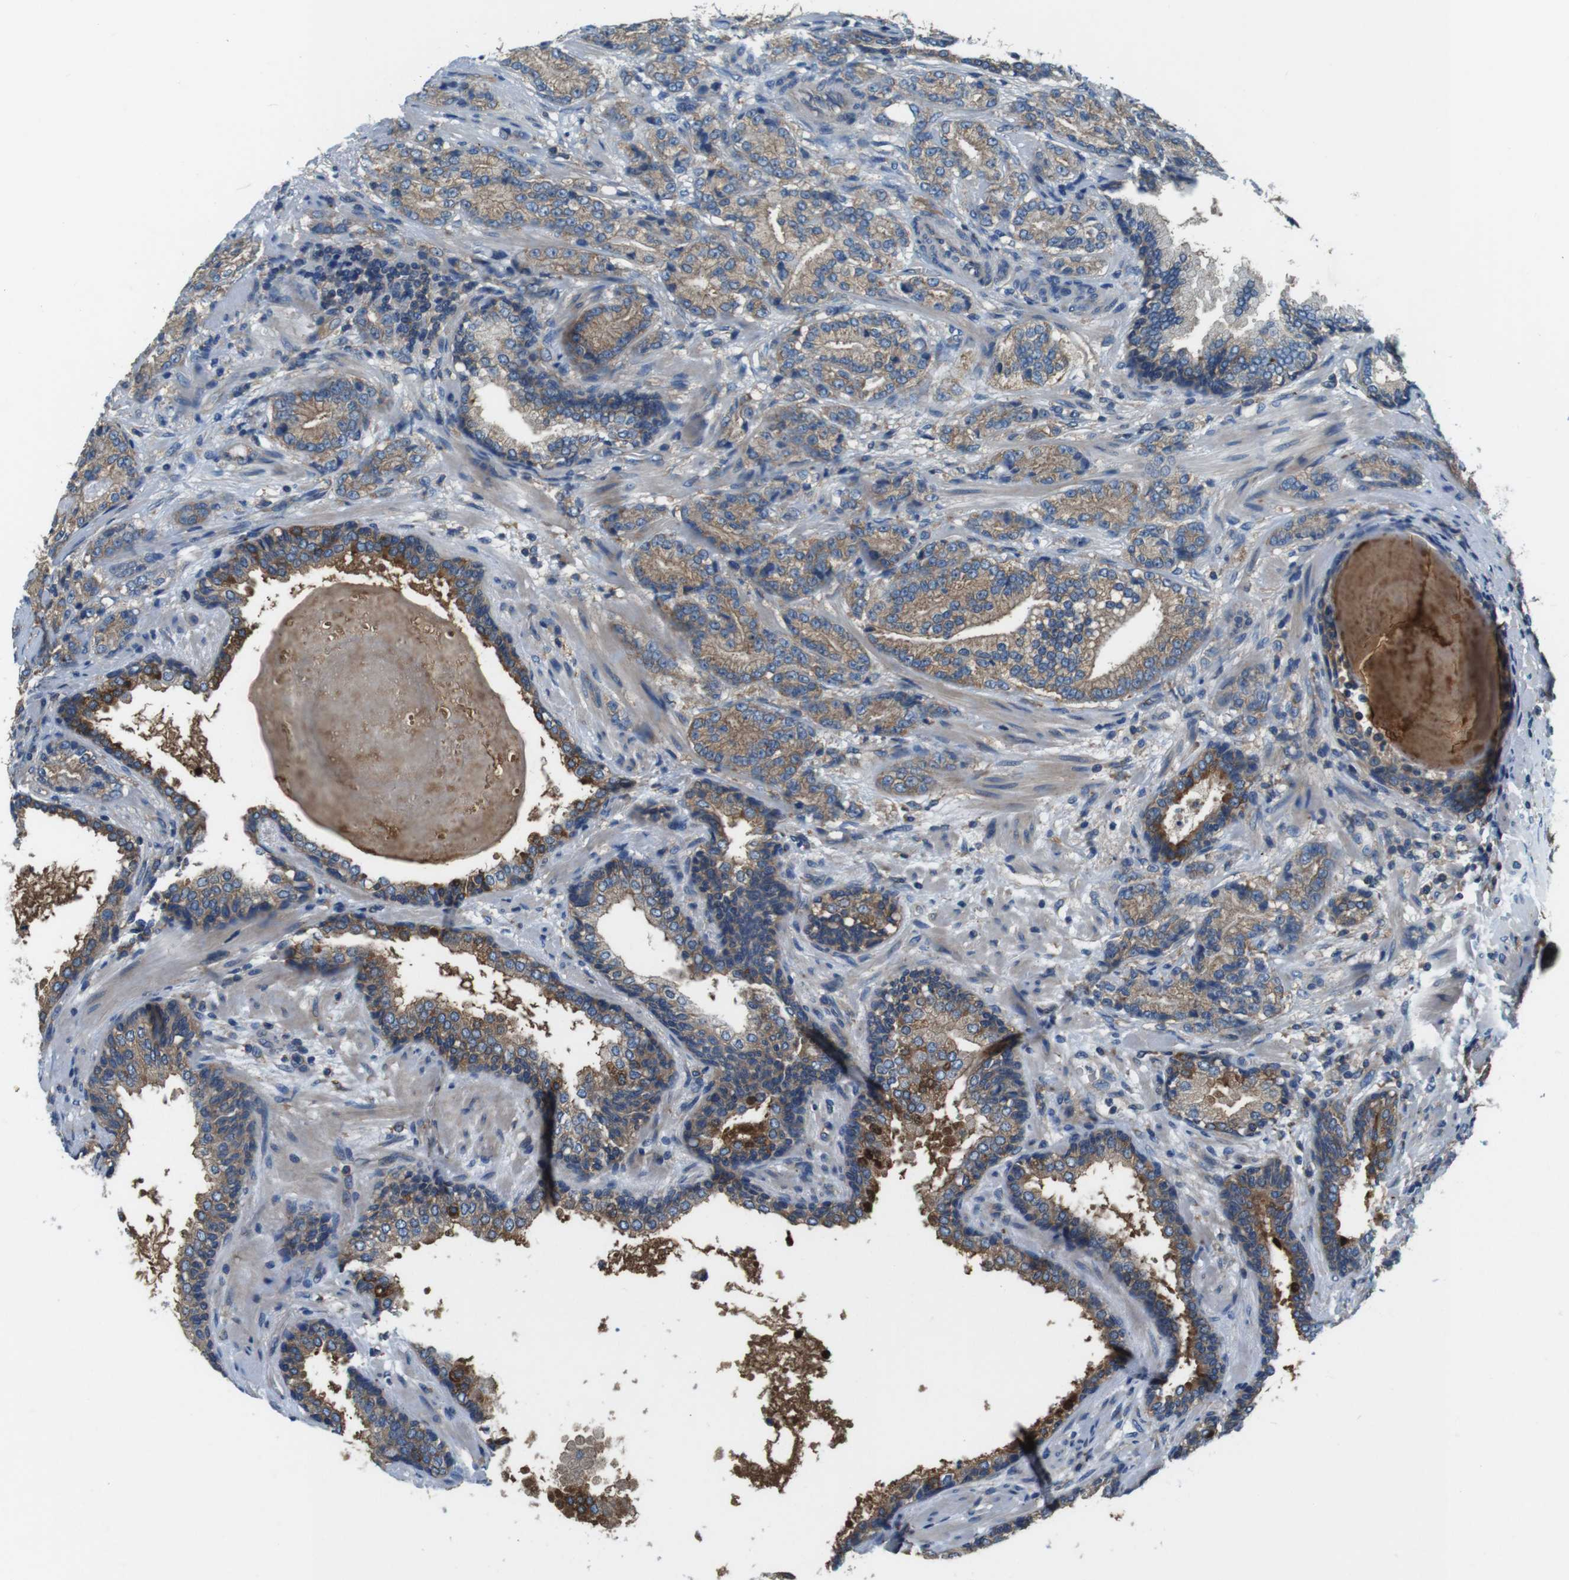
{"staining": {"intensity": "moderate", "quantity": ">75%", "location": "cytoplasmic/membranous"}, "tissue": "prostate cancer", "cell_type": "Tumor cells", "image_type": "cancer", "snomed": [{"axis": "morphology", "description": "Adenocarcinoma, High grade"}, {"axis": "topography", "description": "Prostate"}], "caption": "Protein staining reveals moderate cytoplasmic/membranous staining in about >75% of tumor cells in prostate adenocarcinoma (high-grade).", "gene": "DENND4C", "patient": {"sex": "male", "age": 61}}